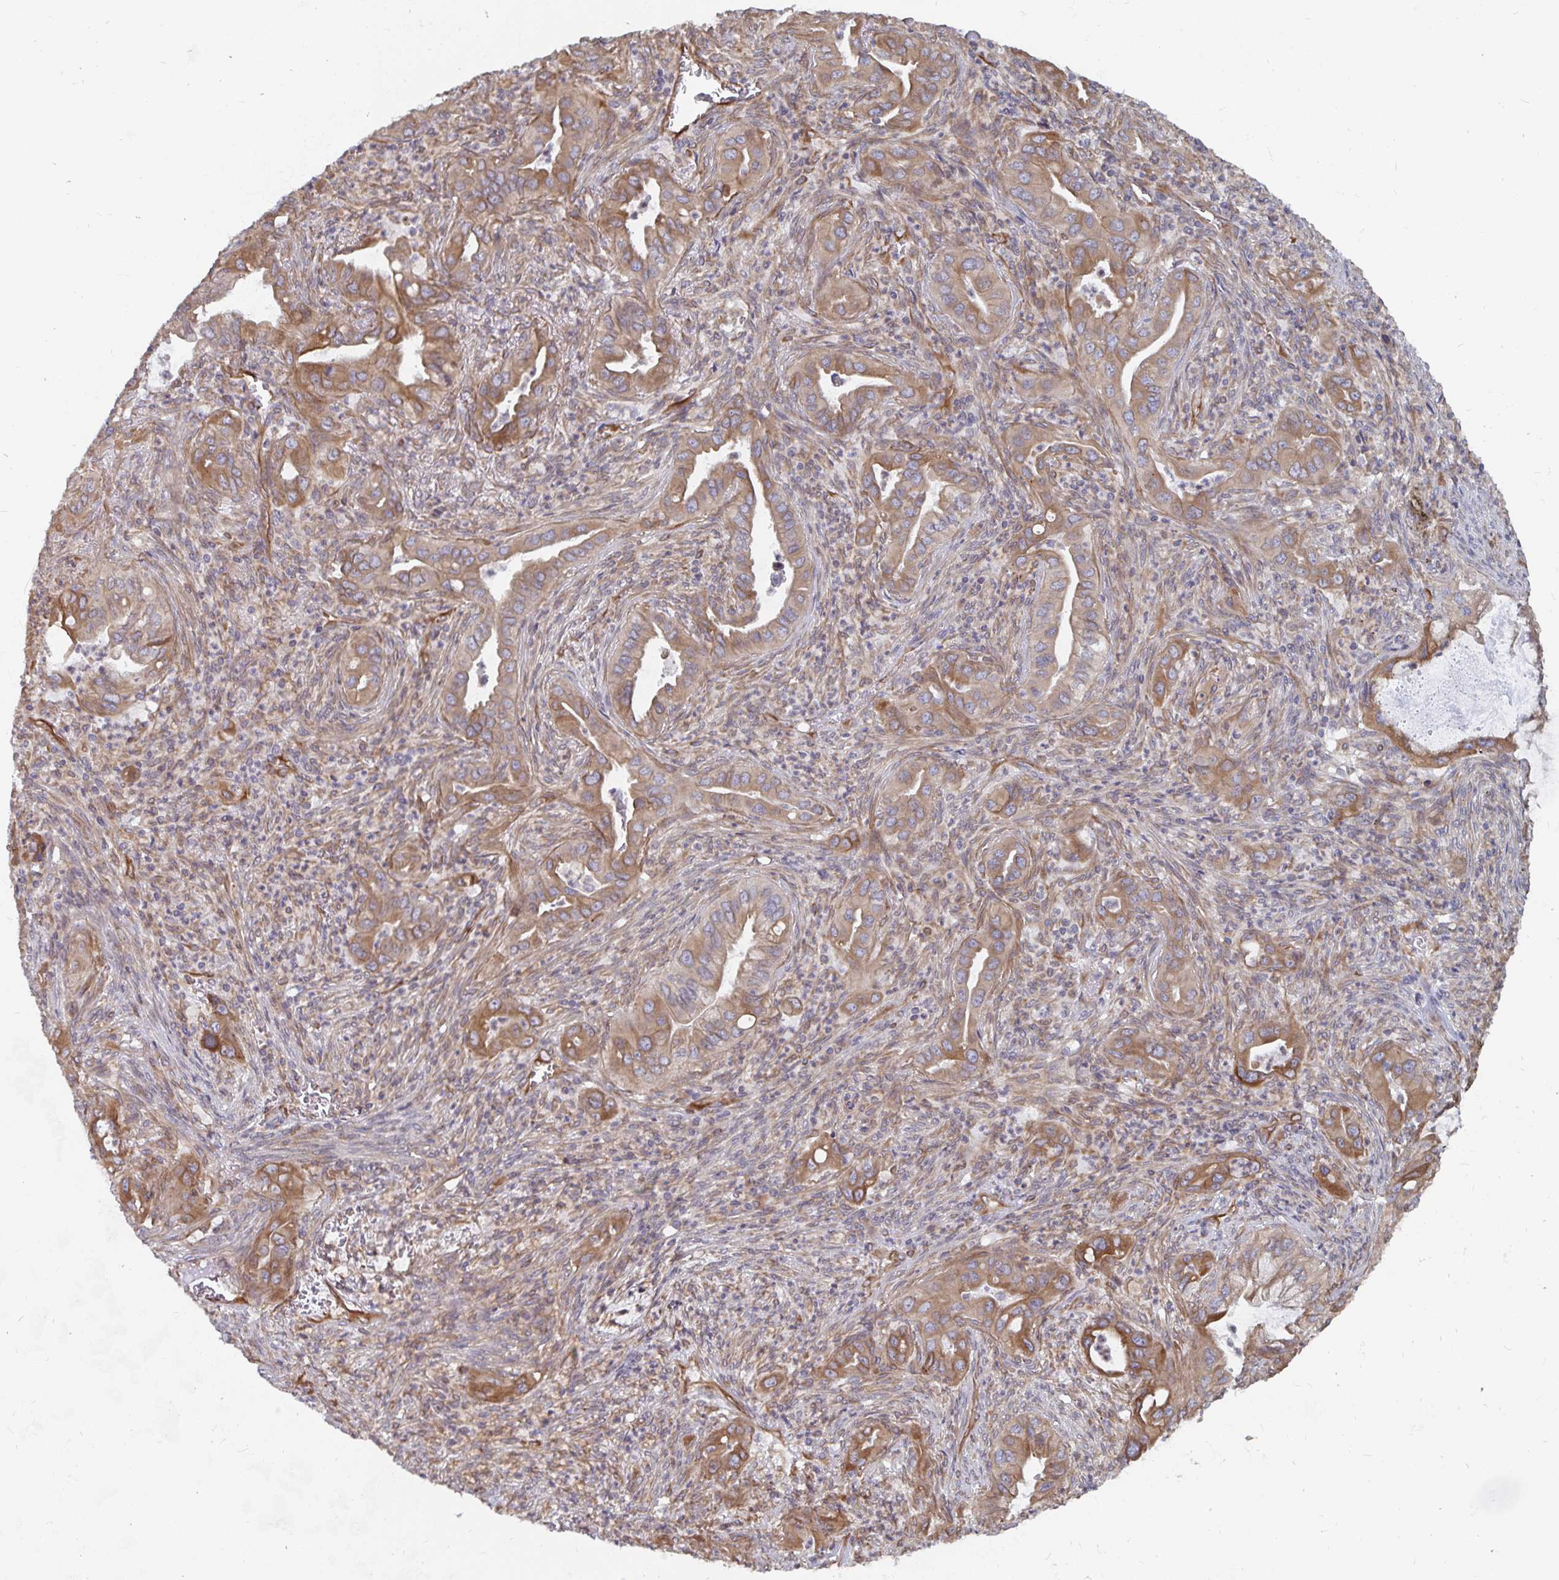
{"staining": {"intensity": "moderate", "quantity": ">75%", "location": "cytoplasmic/membranous"}, "tissue": "lung cancer", "cell_type": "Tumor cells", "image_type": "cancer", "snomed": [{"axis": "morphology", "description": "Adenocarcinoma, NOS"}, {"axis": "topography", "description": "Lung"}], "caption": "Immunohistochemistry staining of lung adenocarcinoma, which reveals medium levels of moderate cytoplasmic/membranous expression in approximately >75% of tumor cells indicating moderate cytoplasmic/membranous protein expression. The staining was performed using DAB (brown) for protein detection and nuclei were counterstained in hematoxylin (blue).", "gene": "BCAP29", "patient": {"sex": "male", "age": 65}}